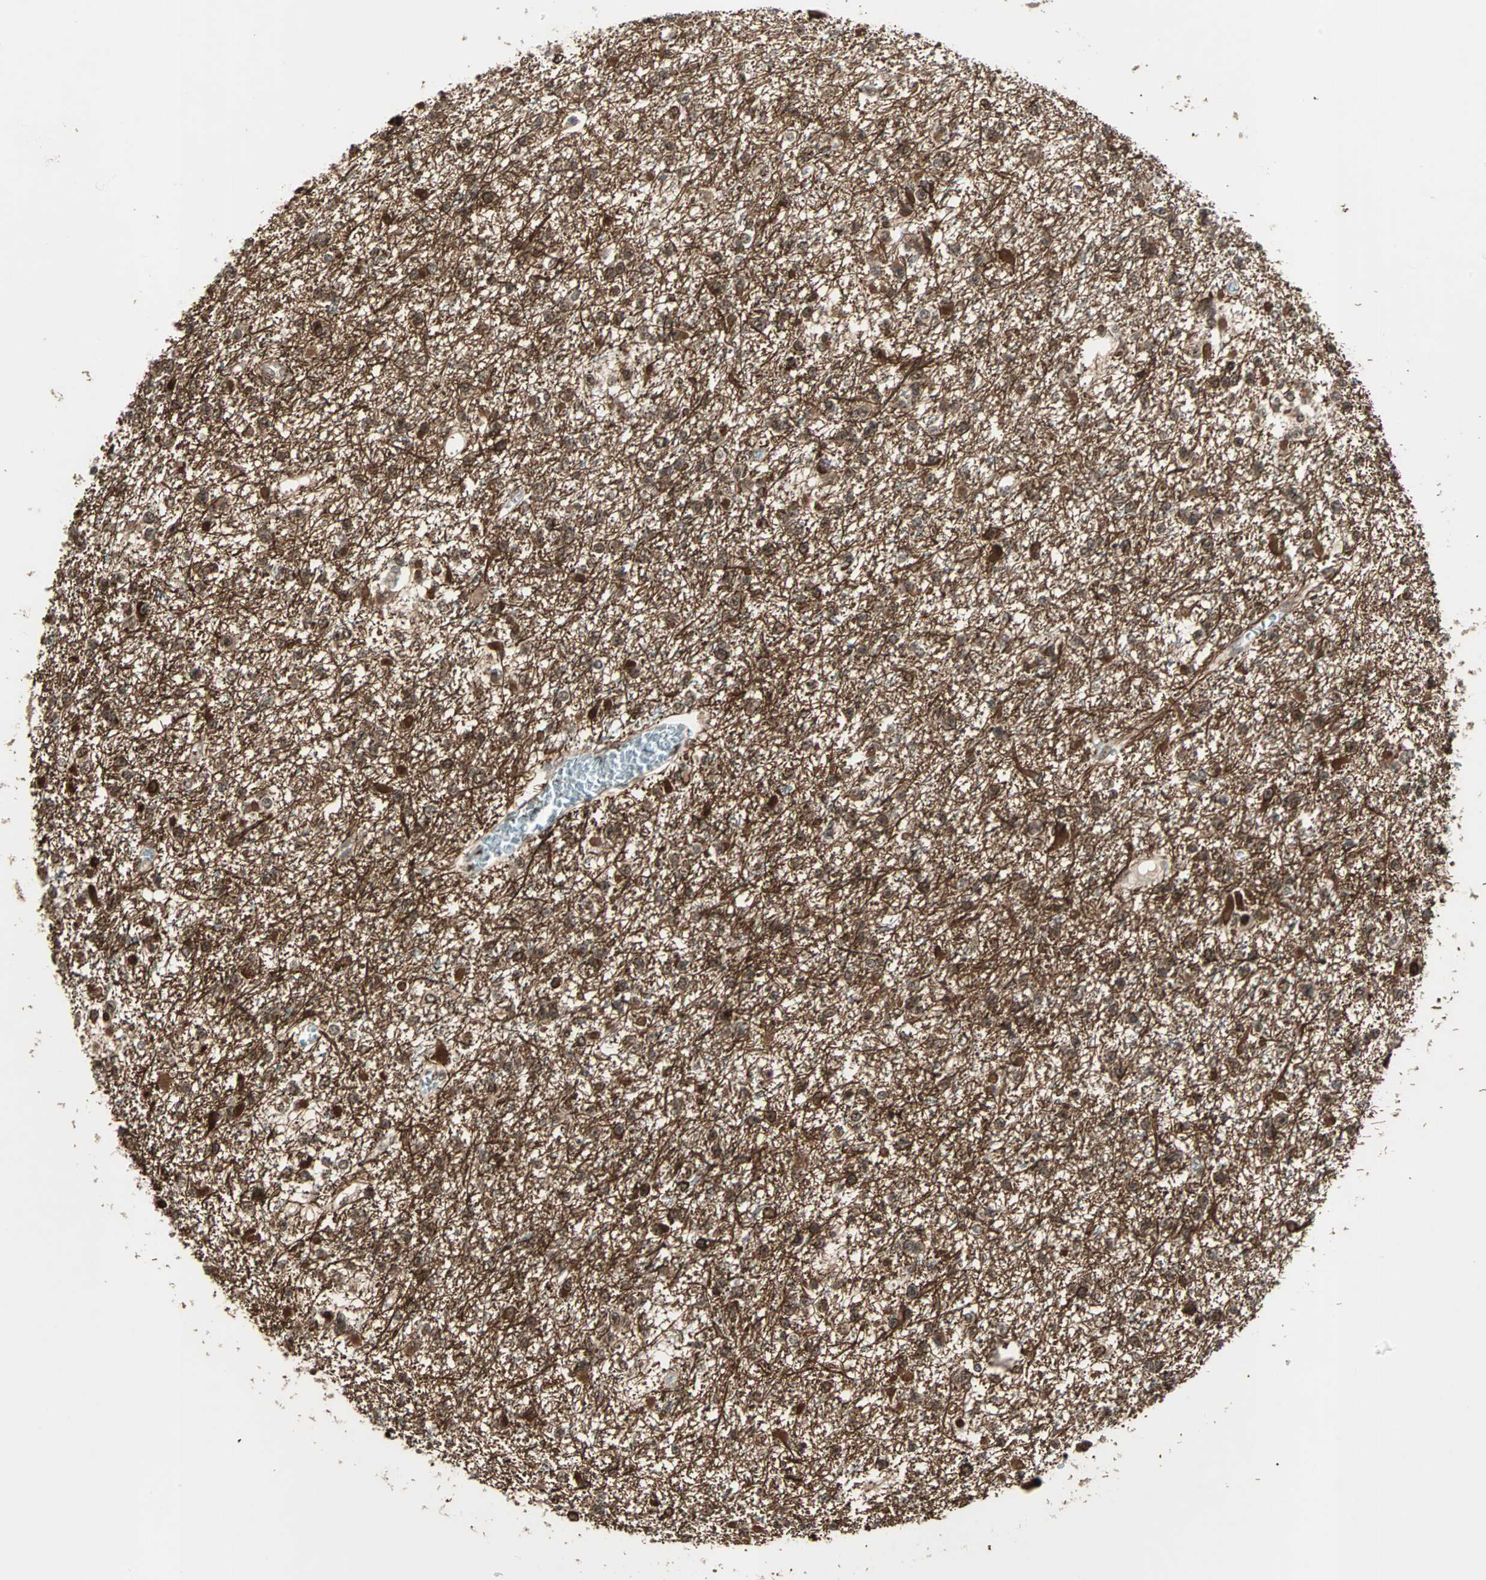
{"staining": {"intensity": "strong", "quantity": ">75%", "location": "cytoplasmic/membranous,nuclear"}, "tissue": "glioma", "cell_type": "Tumor cells", "image_type": "cancer", "snomed": [{"axis": "morphology", "description": "Glioma, malignant, Low grade"}, {"axis": "topography", "description": "Brain"}], "caption": "The photomicrograph reveals immunohistochemical staining of malignant glioma (low-grade). There is strong cytoplasmic/membranous and nuclear staining is present in about >75% of tumor cells.", "gene": "ZNF44", "patient": {"sex": "female", "age": 22}}